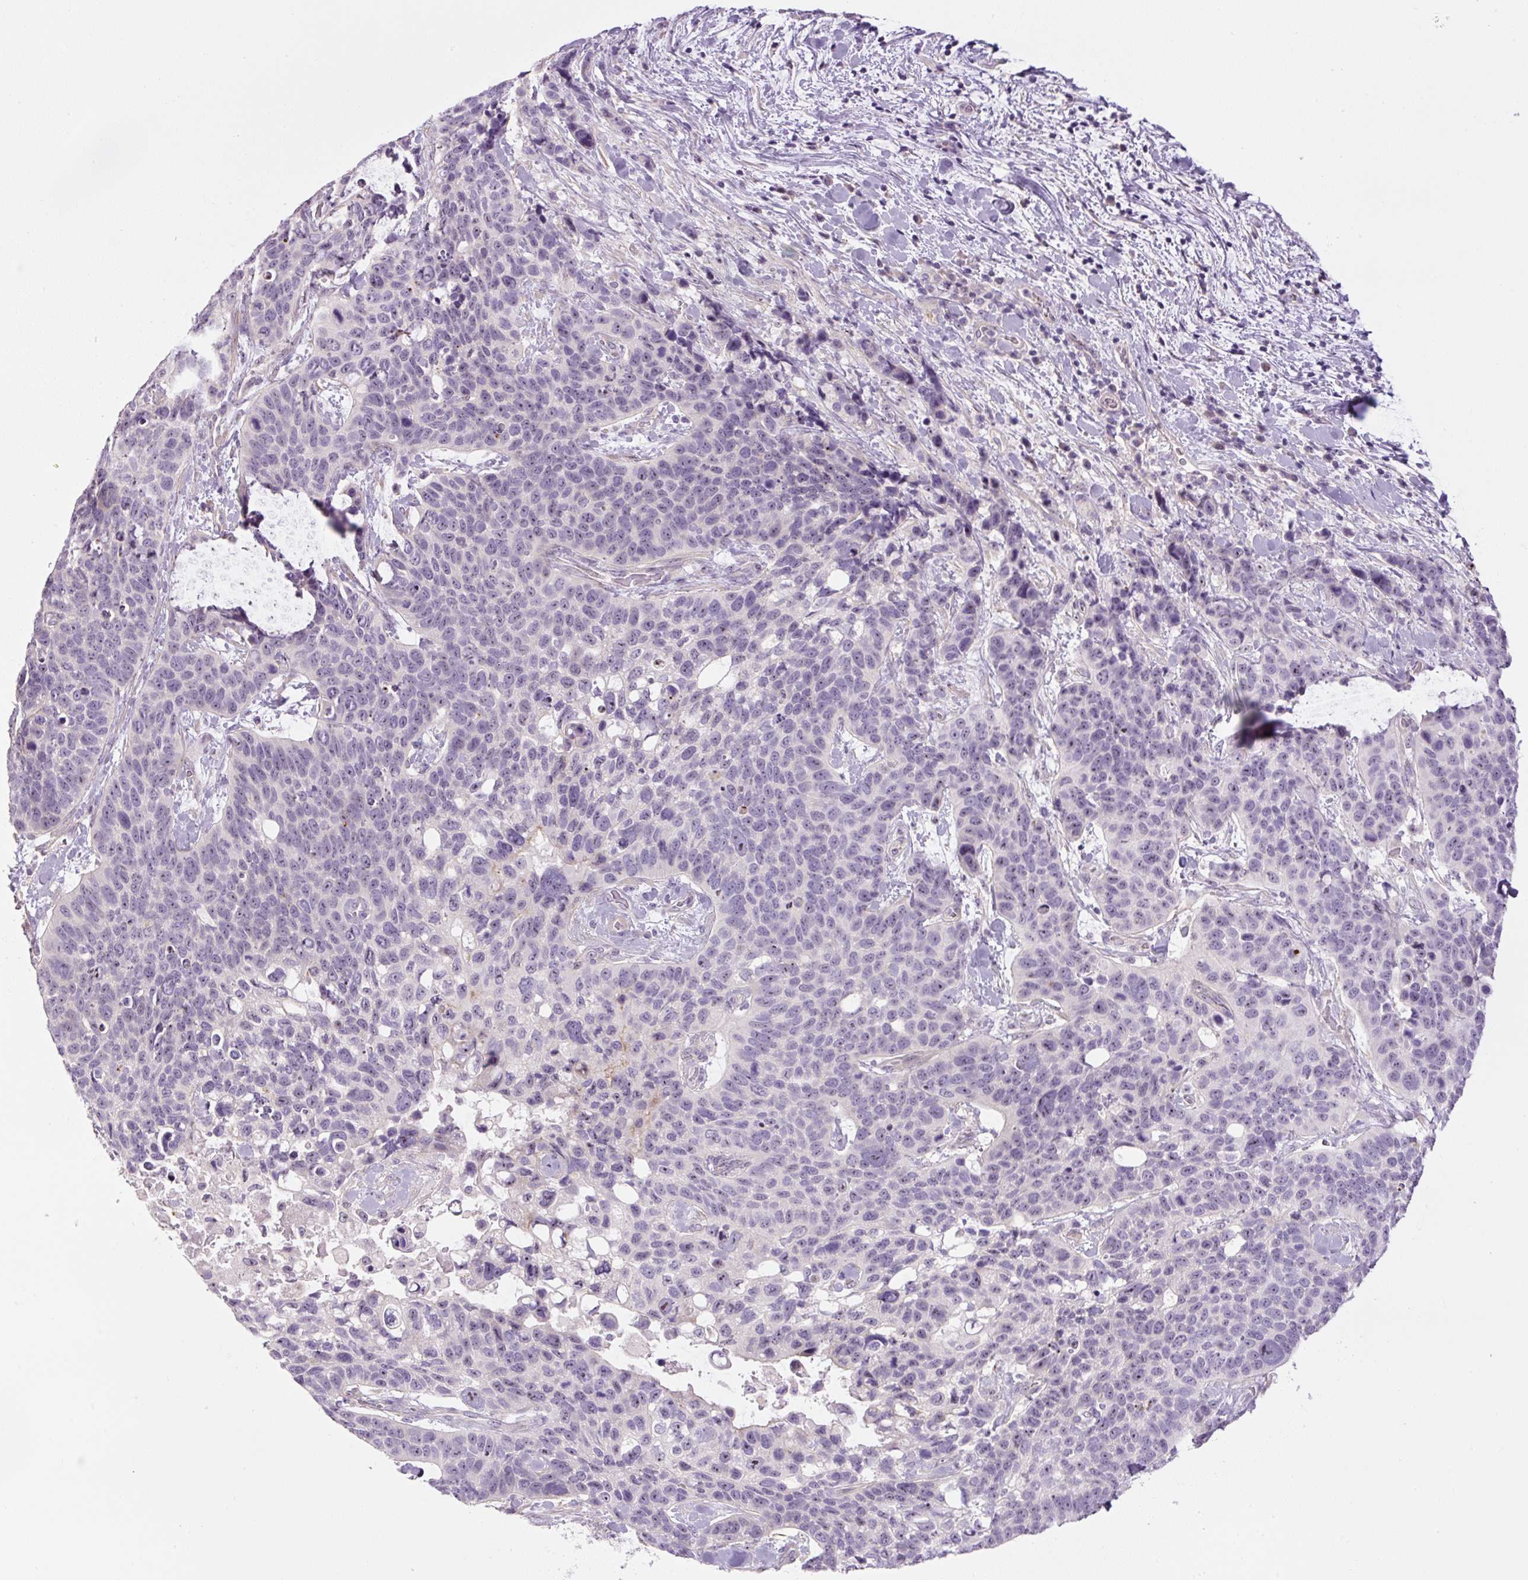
{"staining": {"intensity": "negative", "quantity": "none", "location": "none"}, "tissue": "lung cancer", "cell_type": "Tumor cells", "image_type": "cancer", "snomed": [{"axis": "morphology", "description": "Squamous cell carcinoma, NOS"}, {"axis": "topography", "description": "Lung"}], "caption": "Lung squamous cell carcinoma was stained to show a protein in brown. There is no significant positivity in tumor cells. Nuclei are stained in blue.", "gene": "TMEM151B", "patient": {"sex": "male", "age": 62}}